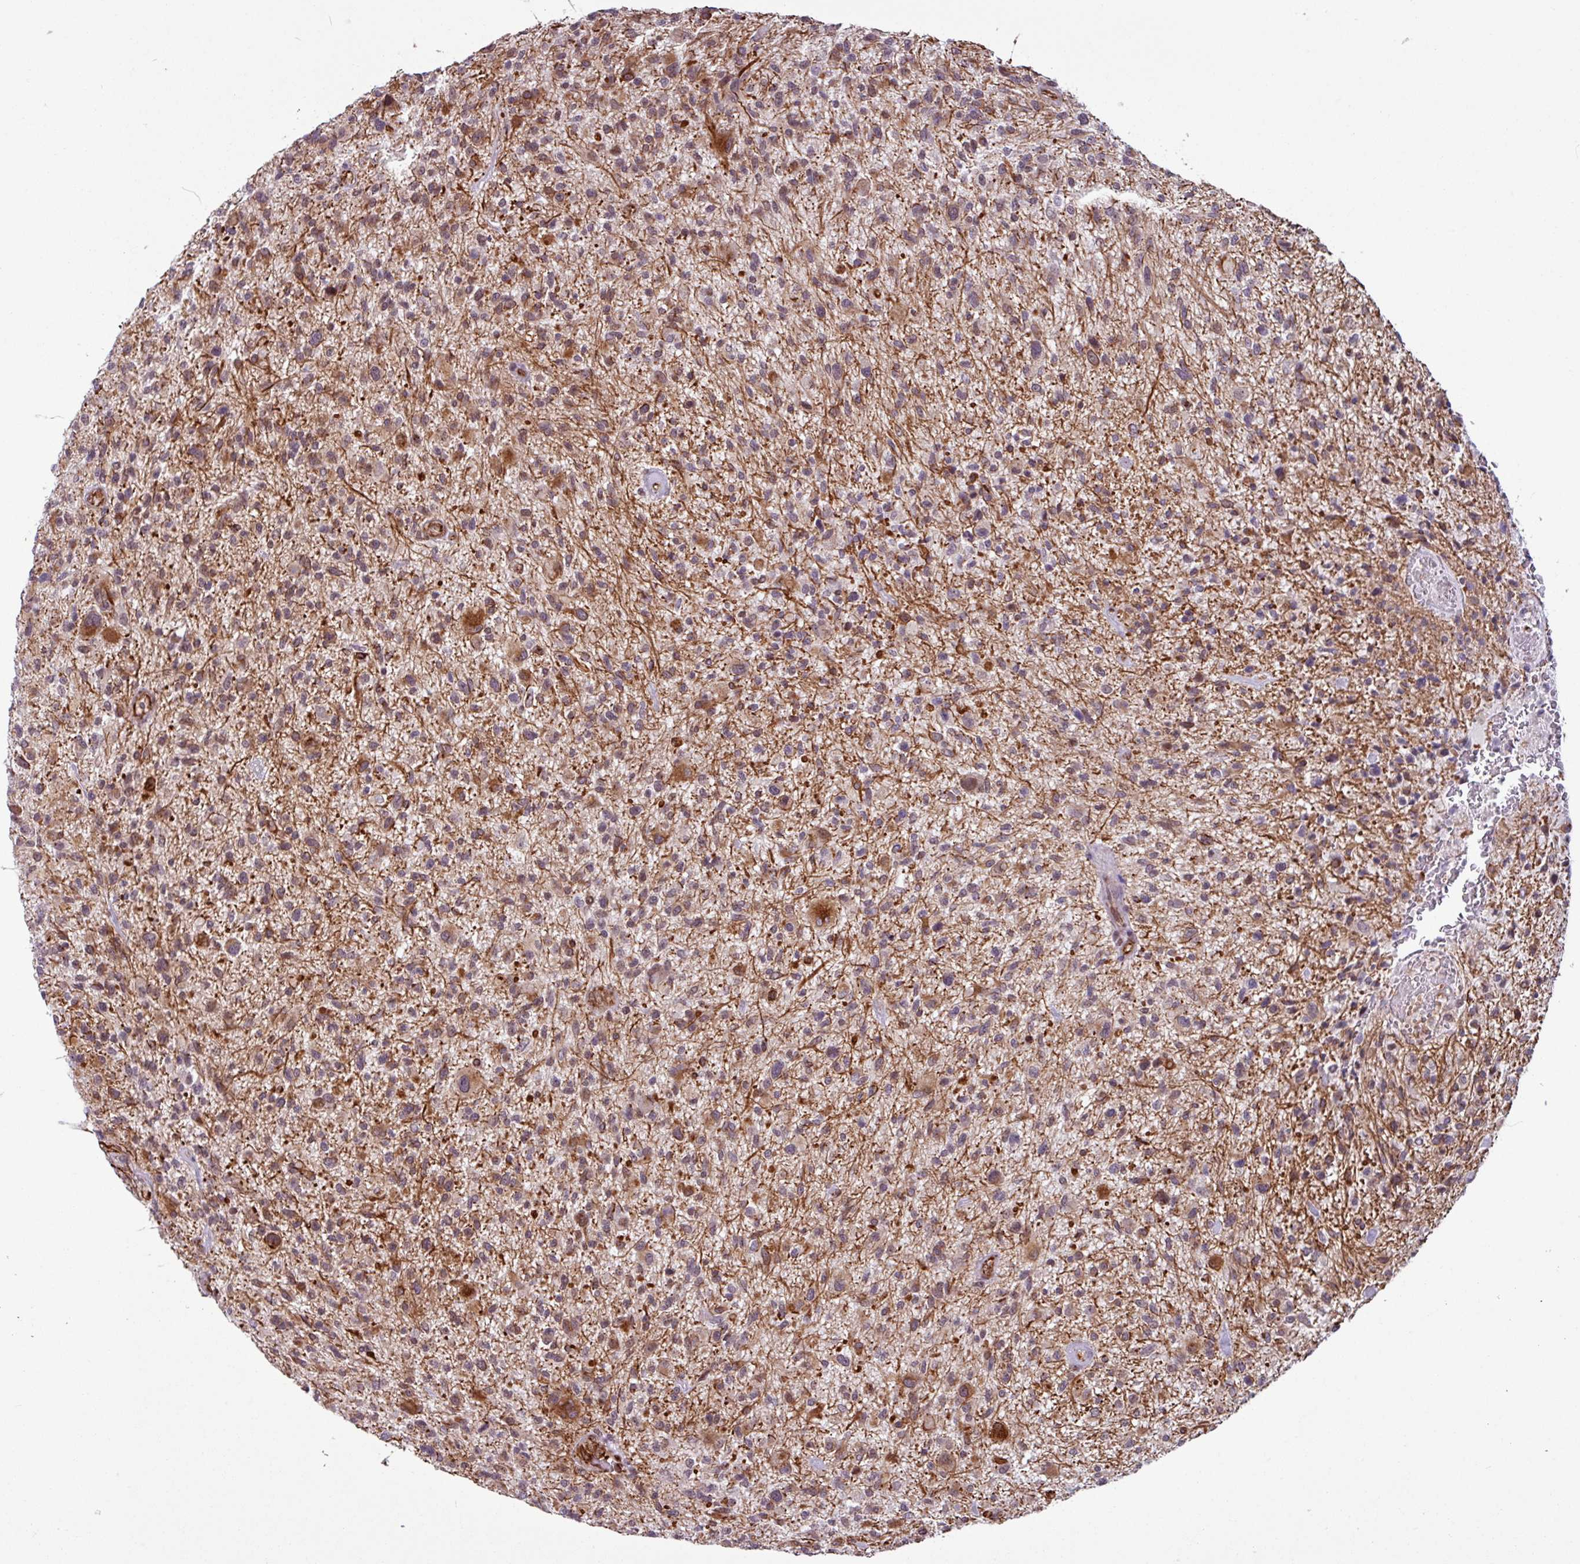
{"staining": {"intensity": "weak", "quantity": "25%-75%", "location": "cytoplasmic/membranous"}, "tissue": "glioma", "cell_type": "Tumor cells", "image_type": "cancer", "snomed": [{"axis": "morphology", "description": "Glioma, malignant, High grade"}, {"axis": "topography", "description": "Brain"}], "caption": "Immunohistochemical staining of human malignant glioma (high-grade) demonstrates low levels of weak cytoplasmic/membranous protein positivity in approximately 25%-75% of tumor cells. (brown staining indicates protein expression, while blue staining denotes nuclei).", "gene": "CHD3", "patient": {"sex": "male", "age": 47}}